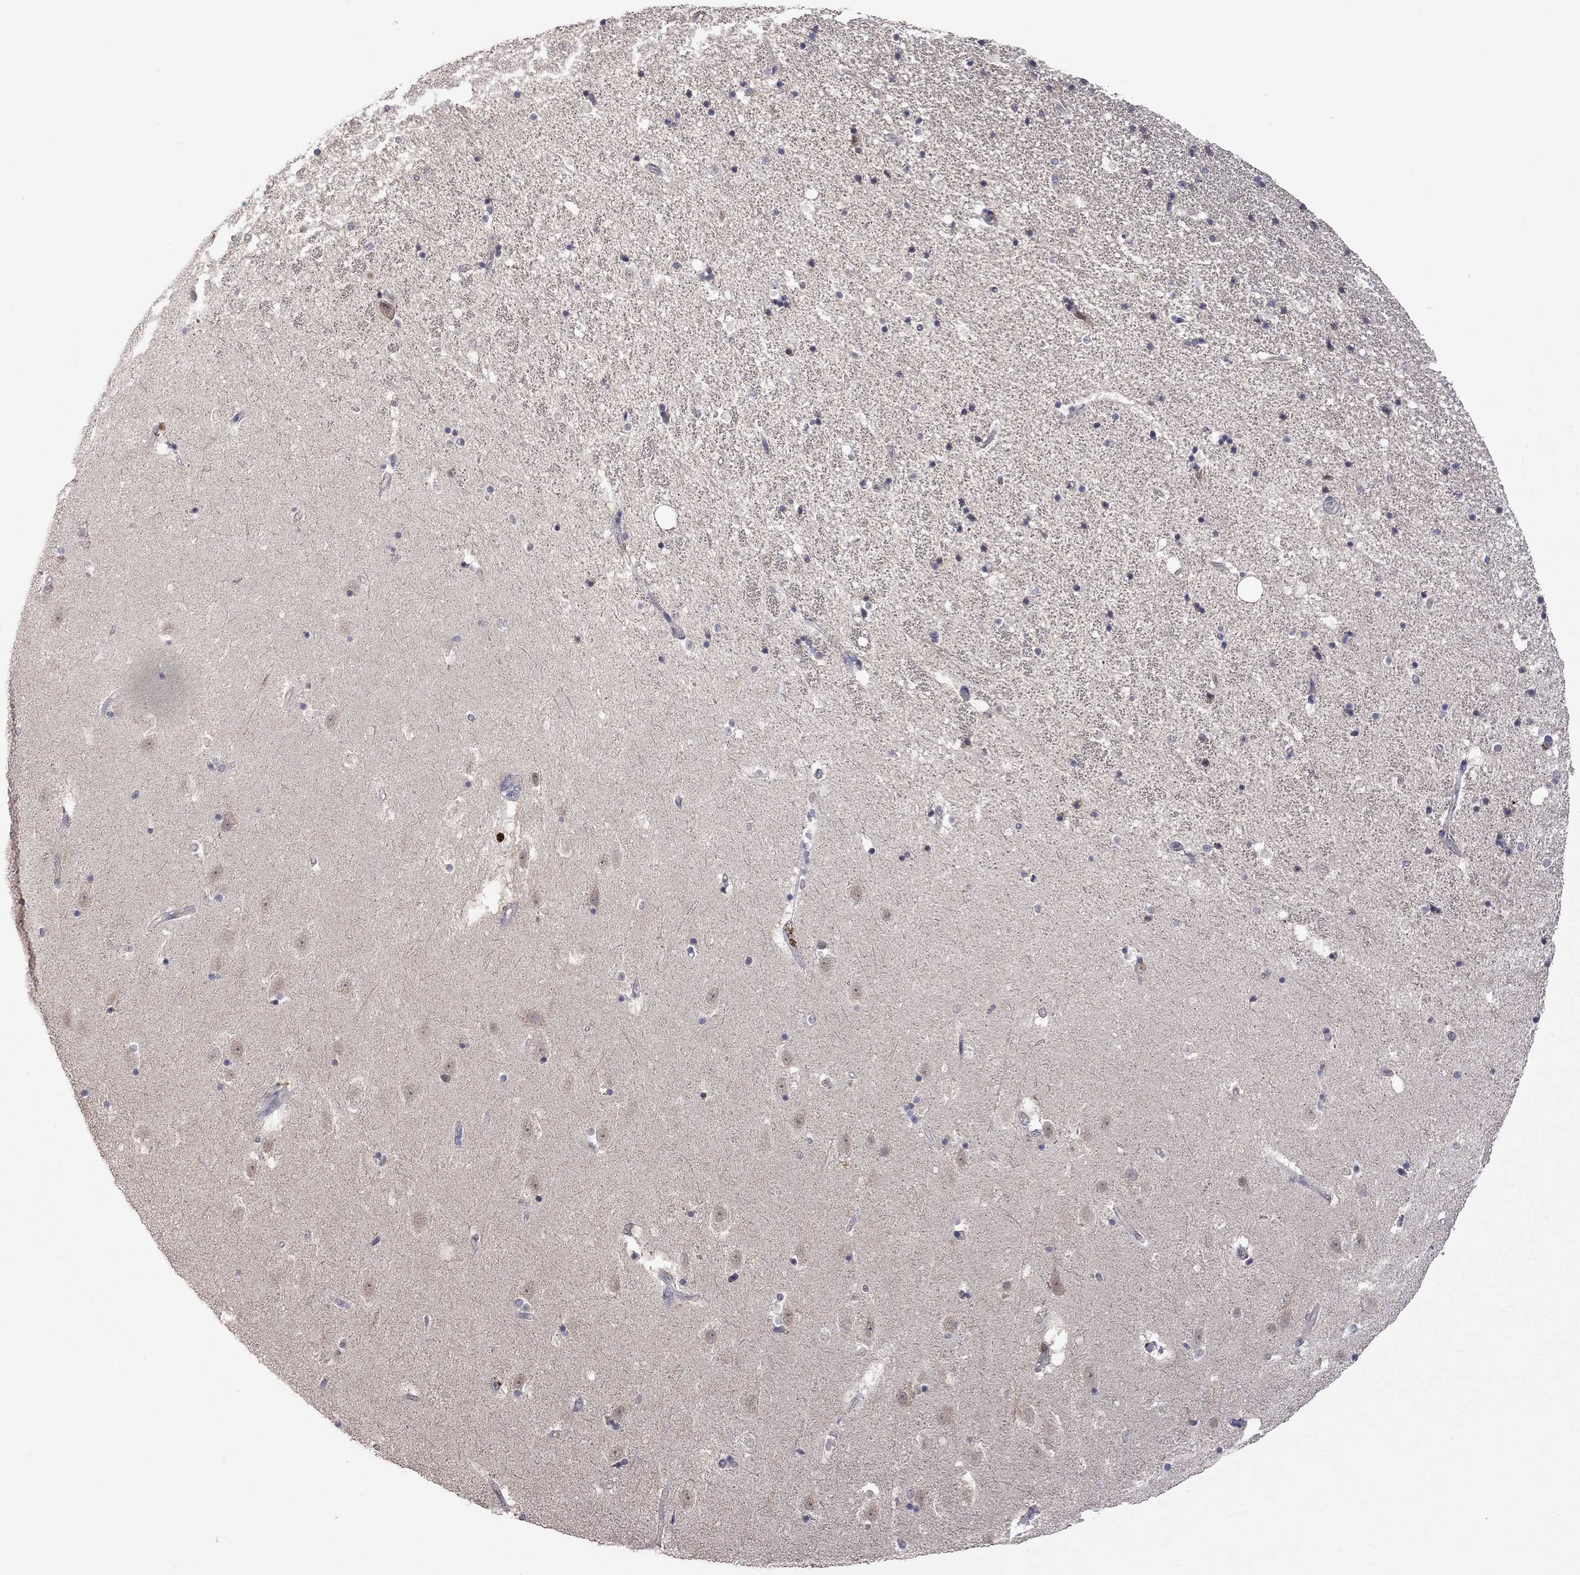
{"staining": {"intensity": "negative", "quantity": "none", "location": "none"}, "tissue": "hippocampus", "cell_type": "Glial cells", "image_type": "normal", "snomed": [{"axis": "morphology", "description": "Normal tissue, NOS"}, {"axis": "topography", "description": "Hippocampus"}], "caption": "Protein analysis of benign hippocampus reveals no significant expression in glial cells. (IHC, brightfield microscopy, high magnification).", "gene": "HTR6", "patient": {"sex": "male", "age": 49}}